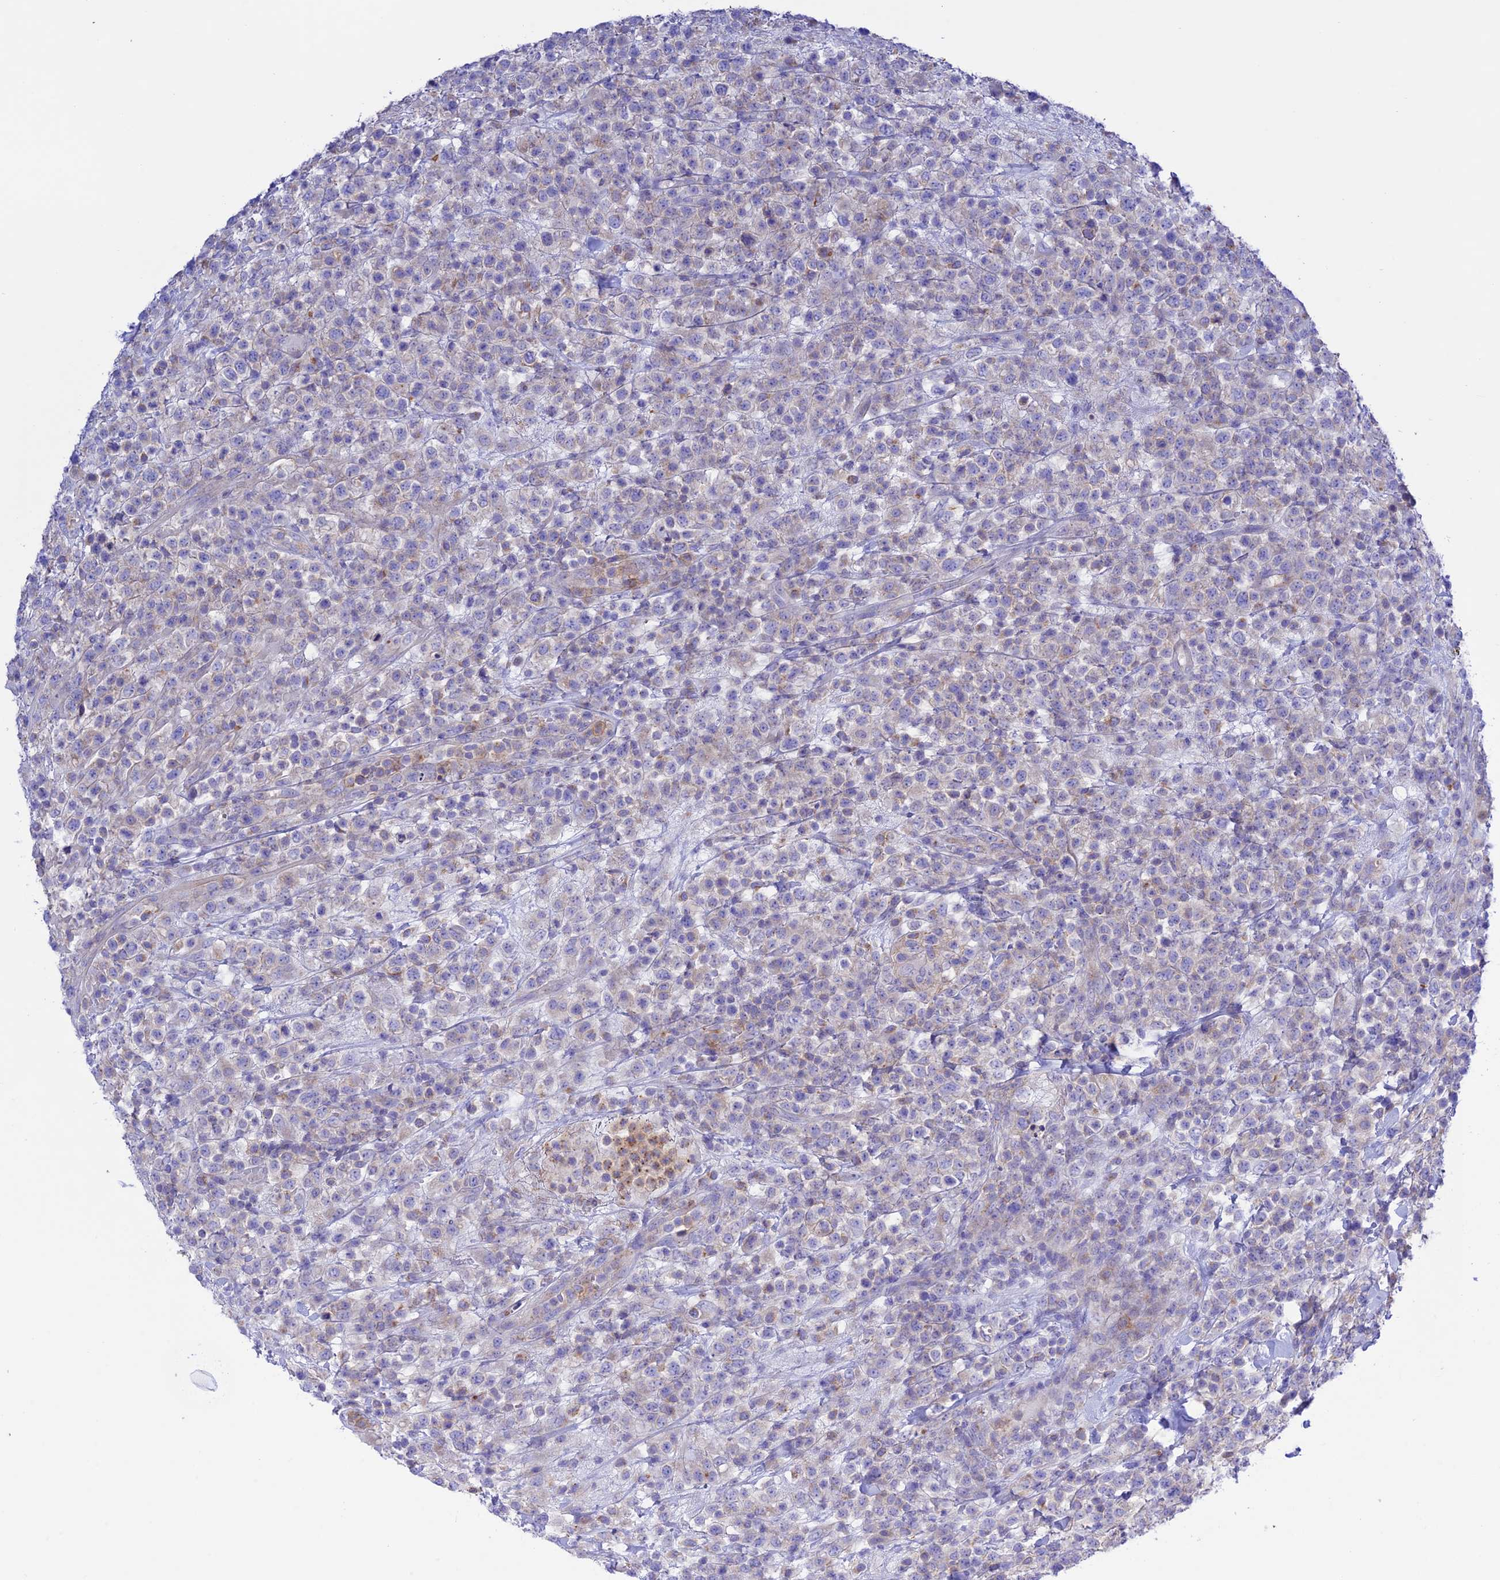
{"staining": {"intensity": "negative", "quantity": "none", "location": "none"}, "tissue": "lymphoma", "cell_type": "Tumor cells", "image_type": "cancer", "snomed": [{"axis": "morphology", "description": "Malignant lymphoma, non-Hodgkin's type, High grade"}, {"axis": "topography", "description": "Colon"}], "caption": "This is a histopathology image of IHC staining of malignant lymphoma, non-Hodgkin's type (high-grade), which shows no staining in tumor cells.", "gene": "CHSY3", "patient": {"sex": "female", "age": 53}}